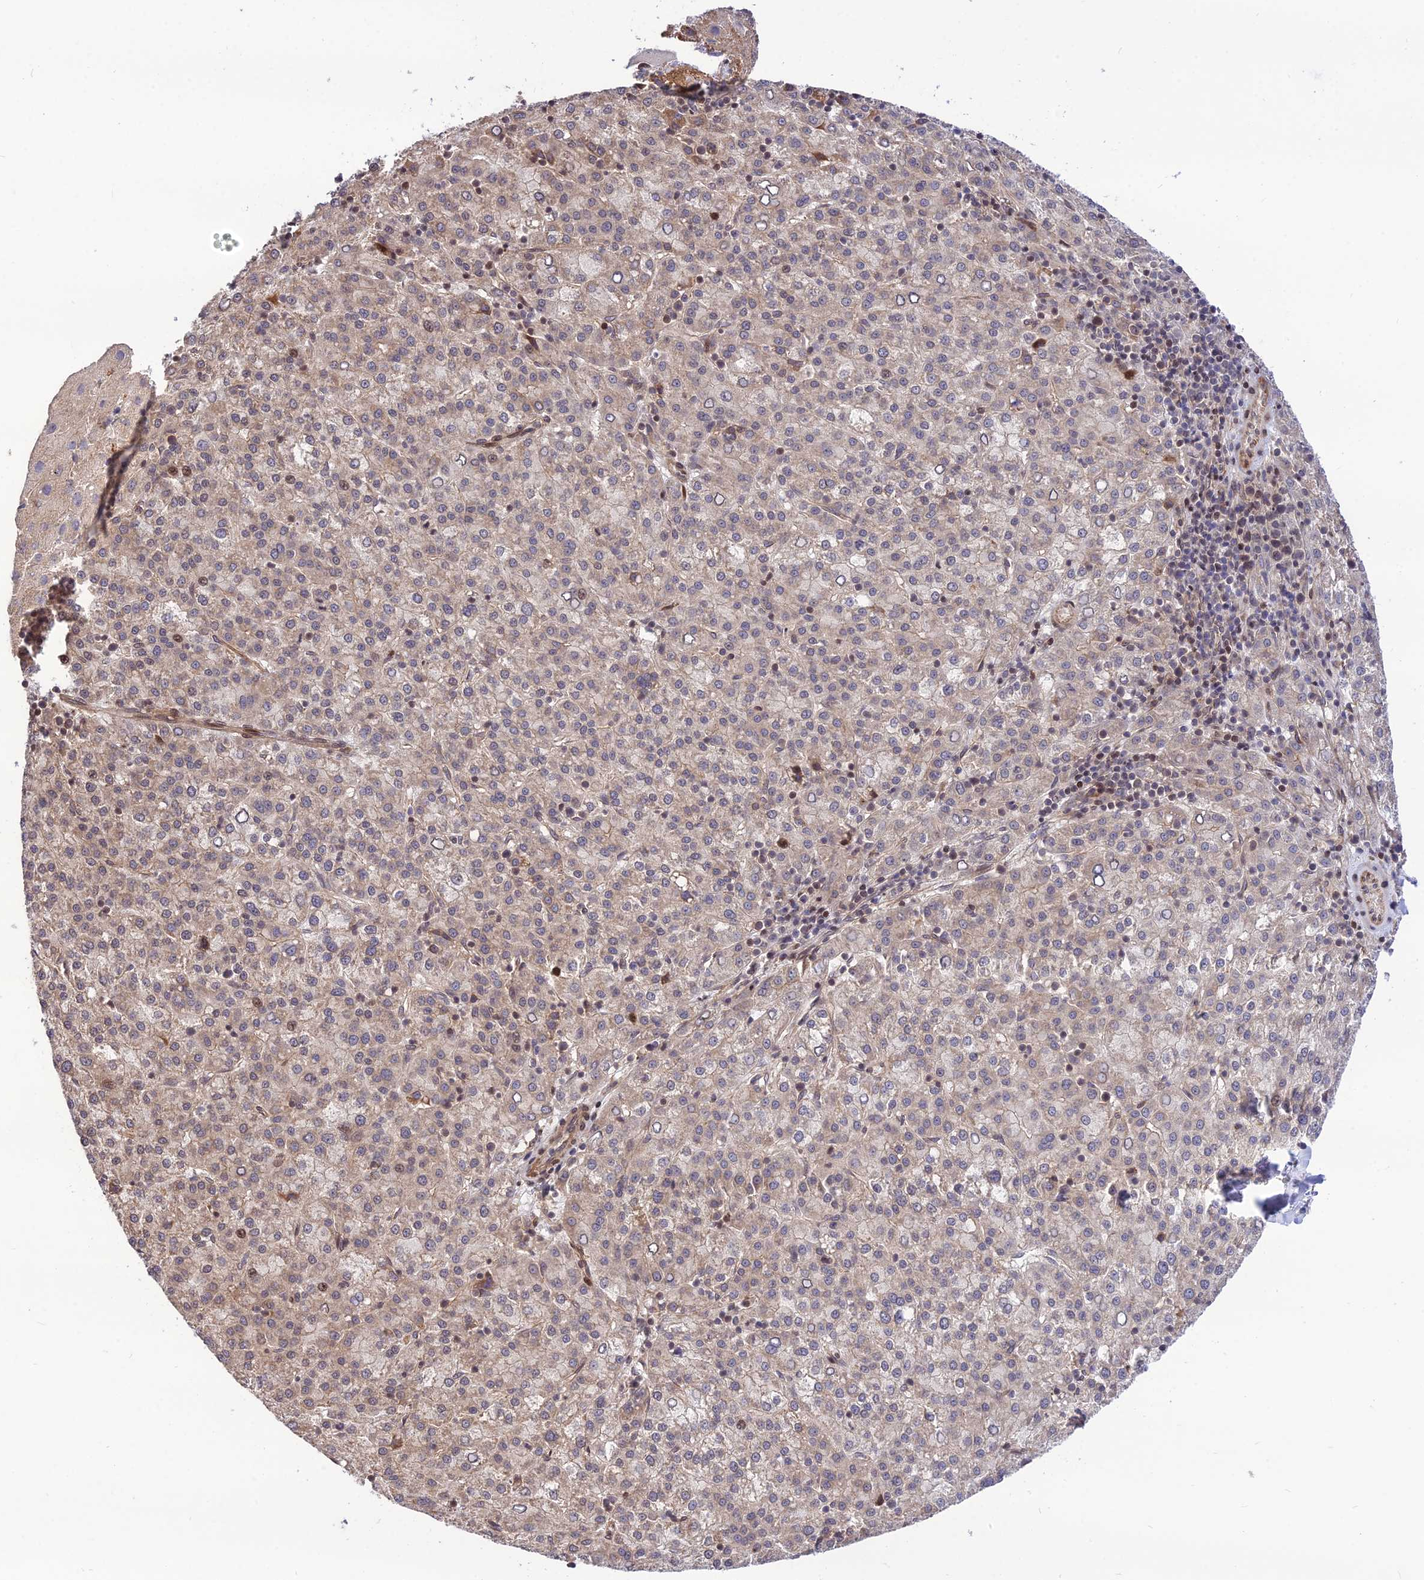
{"staining": {"intensity": "weak", "quantity": "25%-75%", "location": "cytoplasmic/membranous"}, "tissue": "liver cancer", "cell_type": "Tumor cells", "image_type": "cancer", "snomed": [{"axis": "morphology", "description": "Carcinoma, Hepatocellular, NOS"}, {"axis": "topography", "description": "Liver"}], "caption": "Protein staining of liver cancer tissue displays weak cytoplasmic/membranous staining in approximately 25%-75% of tumor cells.", "gene": "SMG6", "patient": {"sex": "female", "age": 58}}